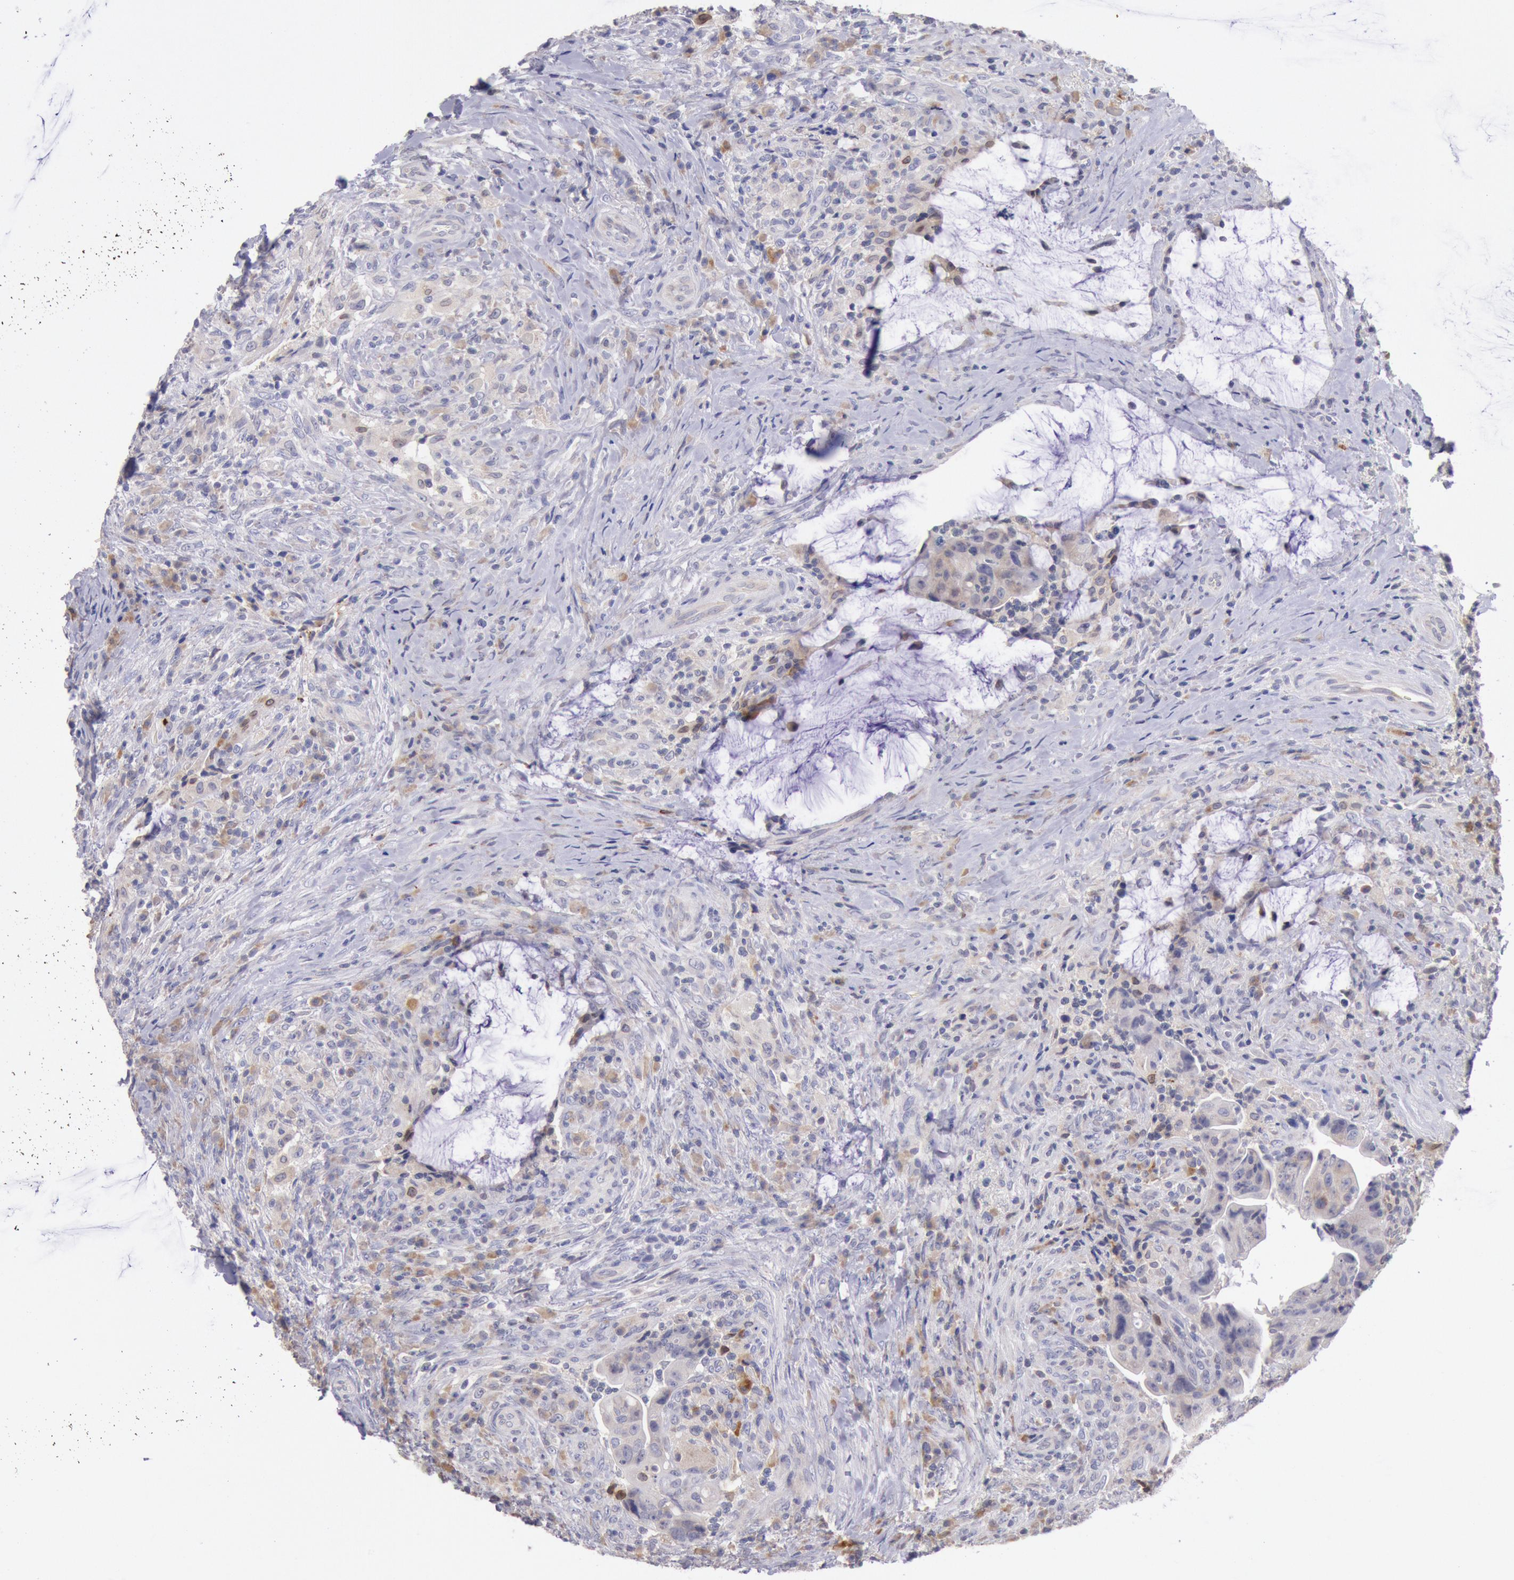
{"staining": {"intensity": "weak", "quantity": "25%-75%", "location": "cytoplasmic/membranous"}, "tissue": "colorectal cancer", "cell_type": "Tumor cells", "image_type": "cancer", "snomed": [{"axis": "morphology", "description": "Adenocarcinoma, NOS"}, {"axis": "topography", "description": "Rectum"}], "caption": "Immunohistochemical staining of human colorectal adenocarcinoma shows low levels of weak cytoplasmic/membranous expression in about 25%-75% of tumor cells.", "gene": "GAL3ST1", "patient": {"sex": "female", "age": 71}}